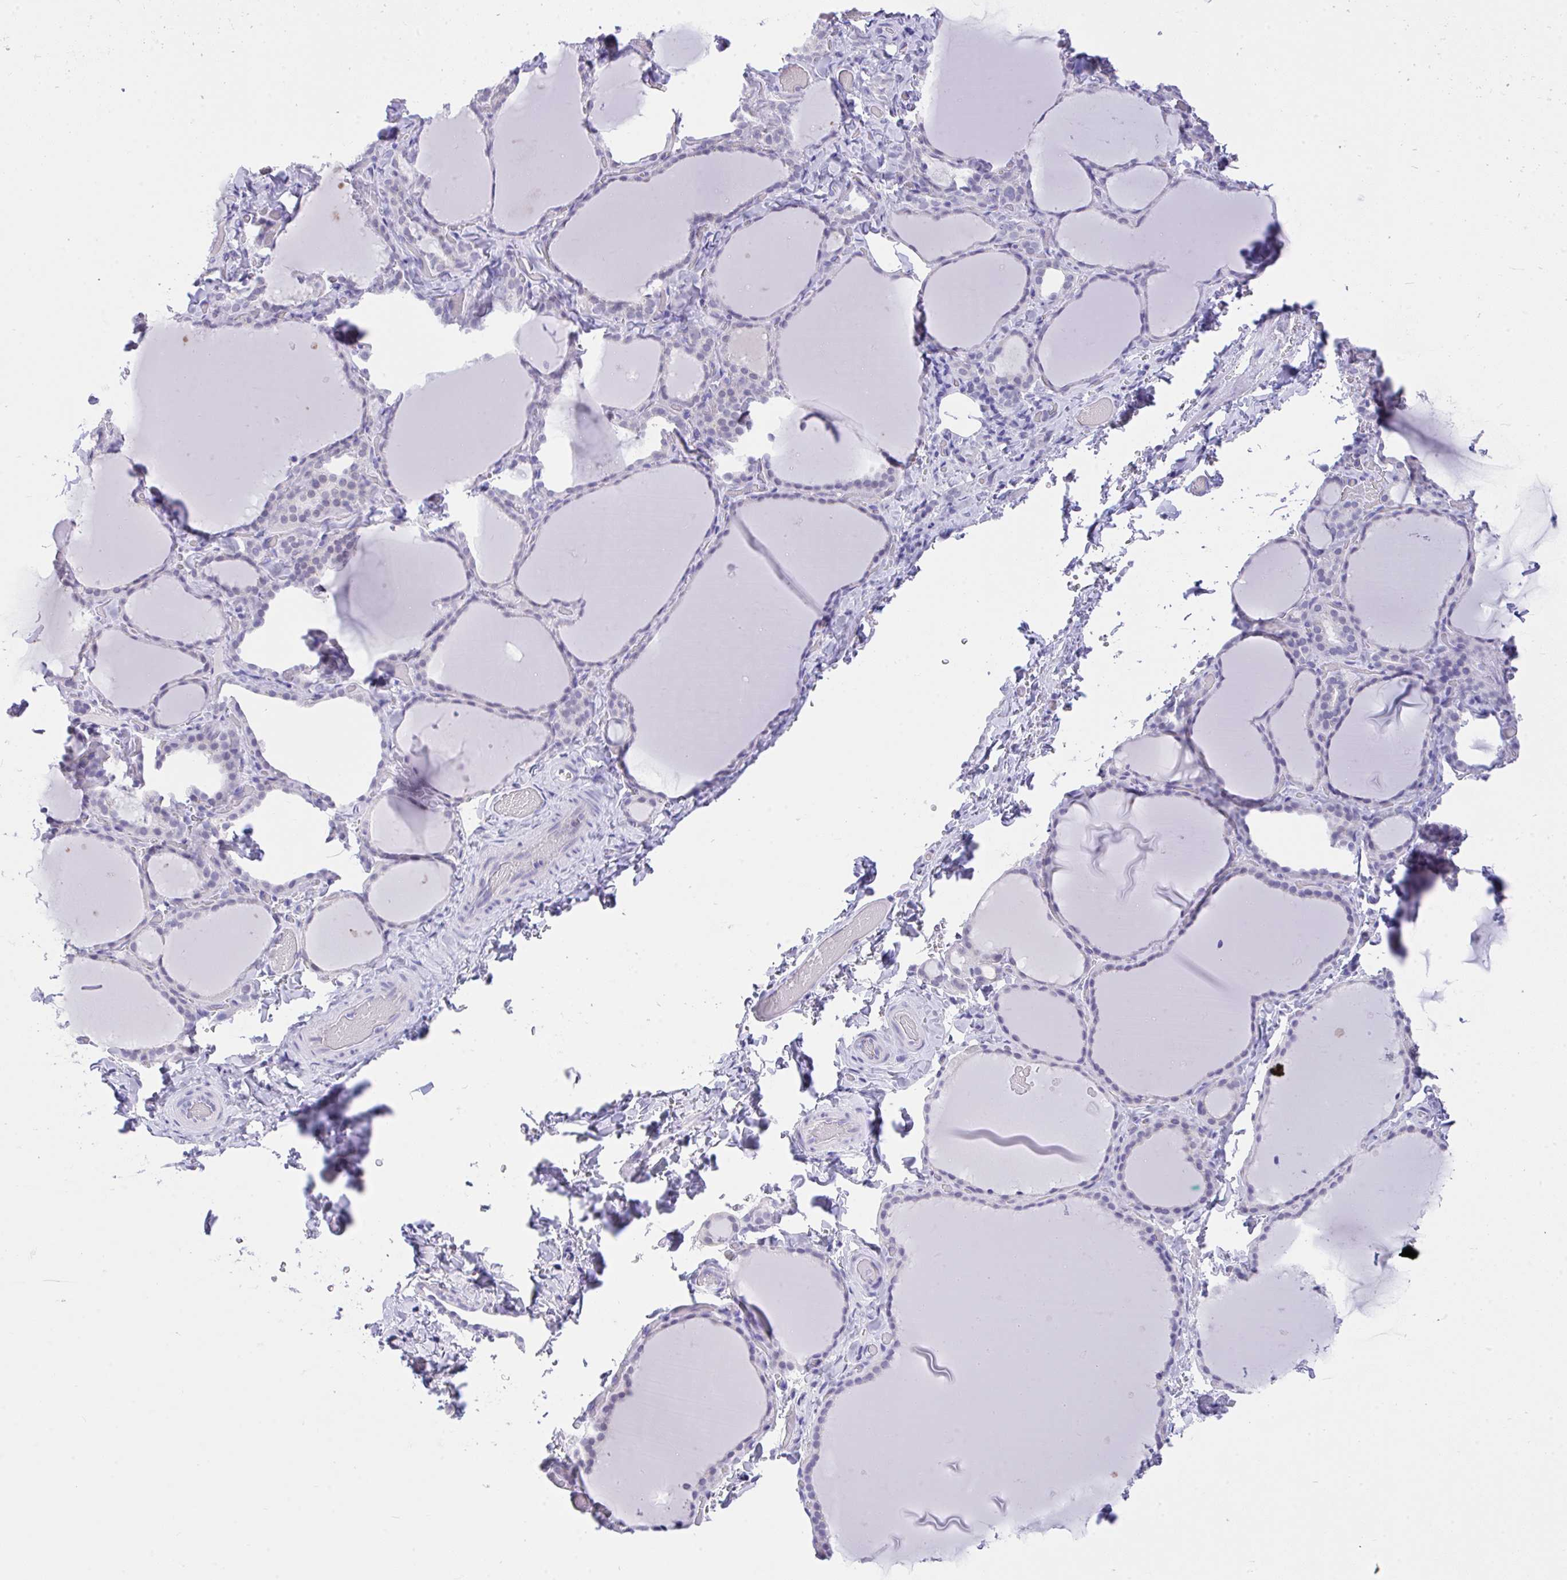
{"staining": {"intensity": "negative", "quantity": "none", "location": "none"}, "tissue": "thyroid gland", "cell_type": "Glandular cells", "image_type": "normal", "snomed": [{"axis": "morphology", "description": "Normal tissue, NOS"}, {"axis": "topography", "description": "Thyroid gland"}], "caption": "The immunohistochemistry (IHC) histopathology image has no significant positivity in glandular cells of thyroid gland. The staining is performed using DAB brown chromogen with nuclei counter-stained in using hematoxylin.", "gene": "MS4A12", "patient": {"sex": "female", "age": 22}}